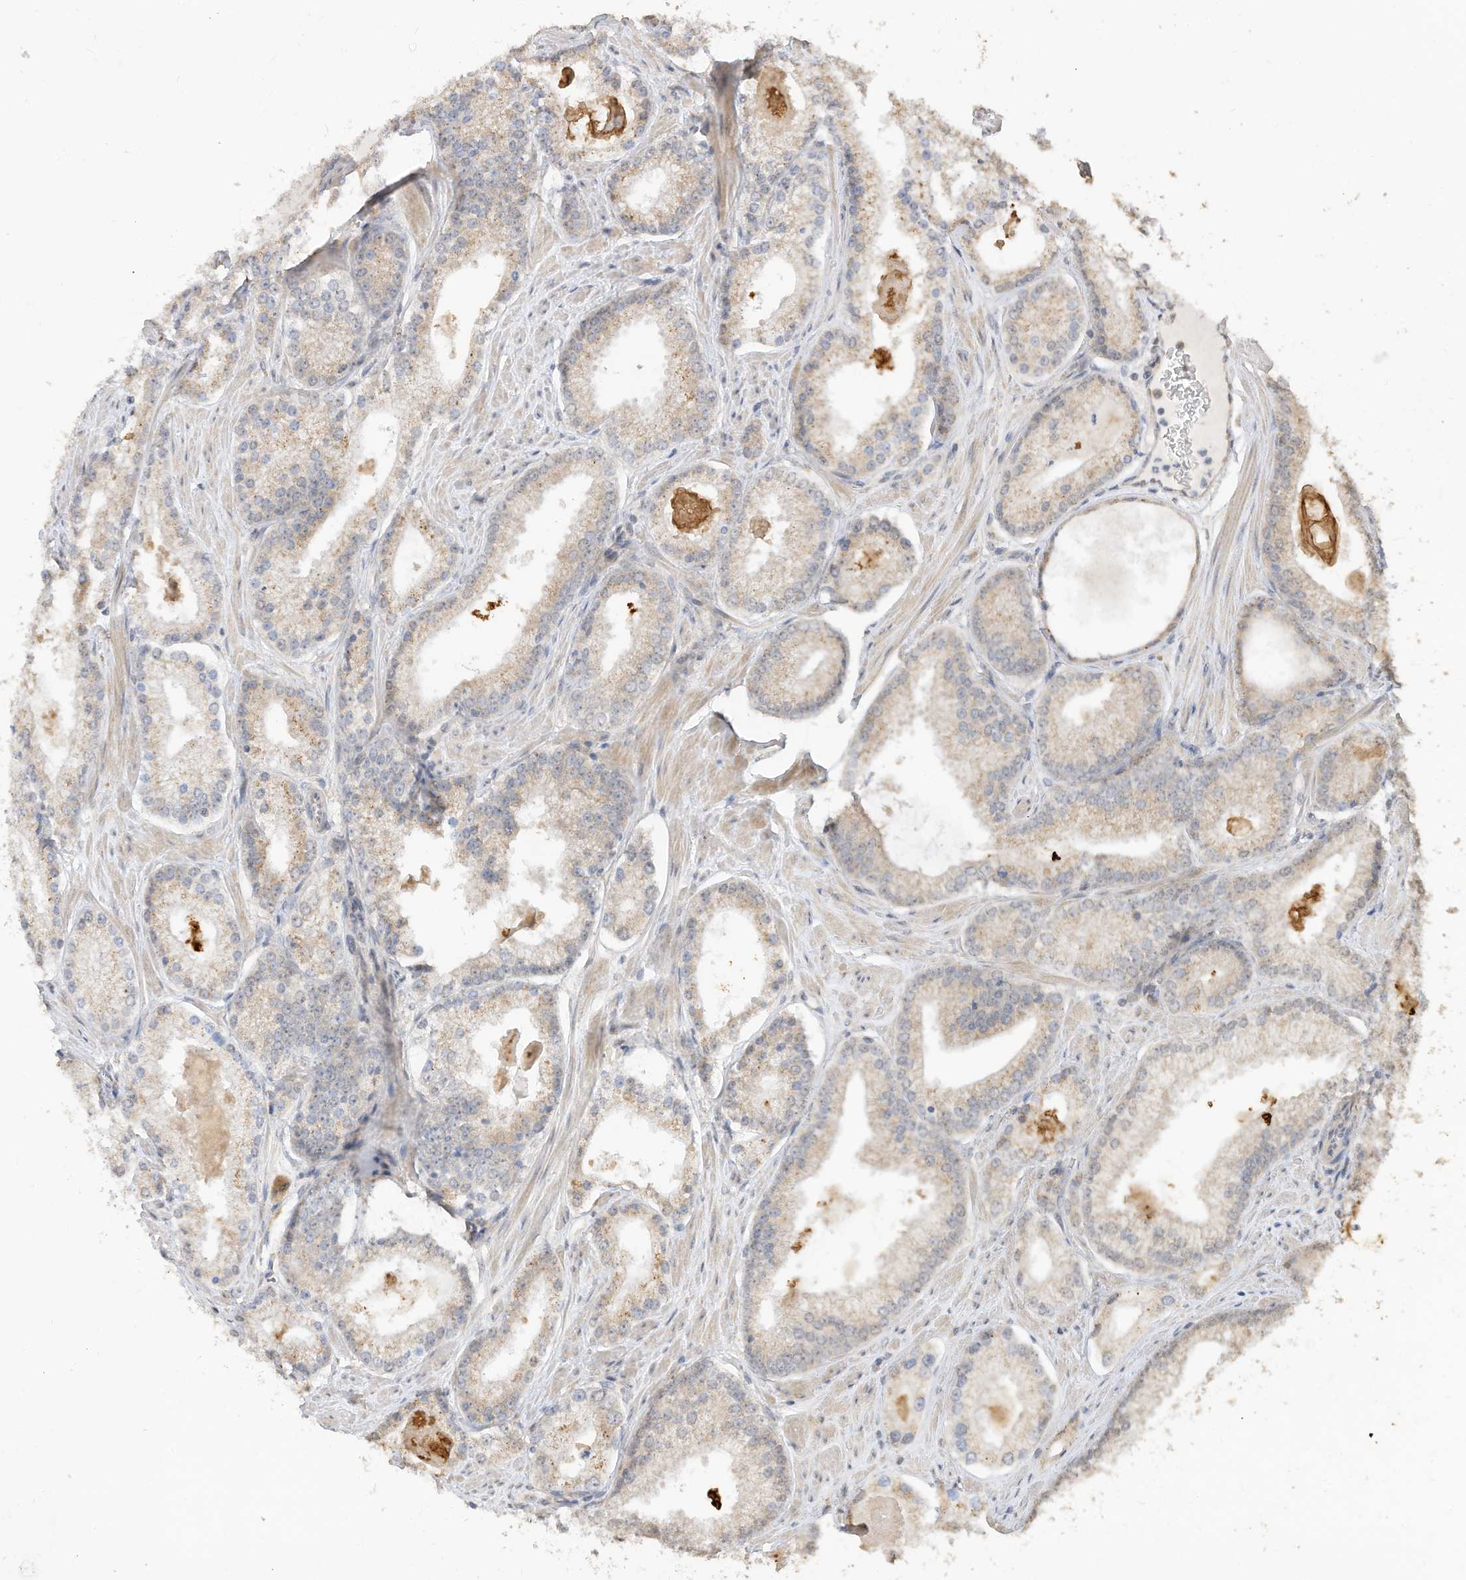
{"staining": {"intensity": "weak", "quantity": "25%-75%", "location": "cytoplasmic/membranous"}, "tissue": "prostate cancer", "cell_type": "Tumor cells", "image_type": "cancer", "snomed": [{"axis": "morphology", "description": "Adenocarcinoma, Low grade"}, {"axis": "topography", "description": "Prostate"}], "caption": "Immunohistochemistry (IHC) (DAB) staining of prostate low-grade adenocarcinoma exhibits weak cytoplasmic/membranous protein staining in about 25%-75% of tumor cells.", "gene": "CAGE1", "patient": {"sex": "male", "age": 54}}